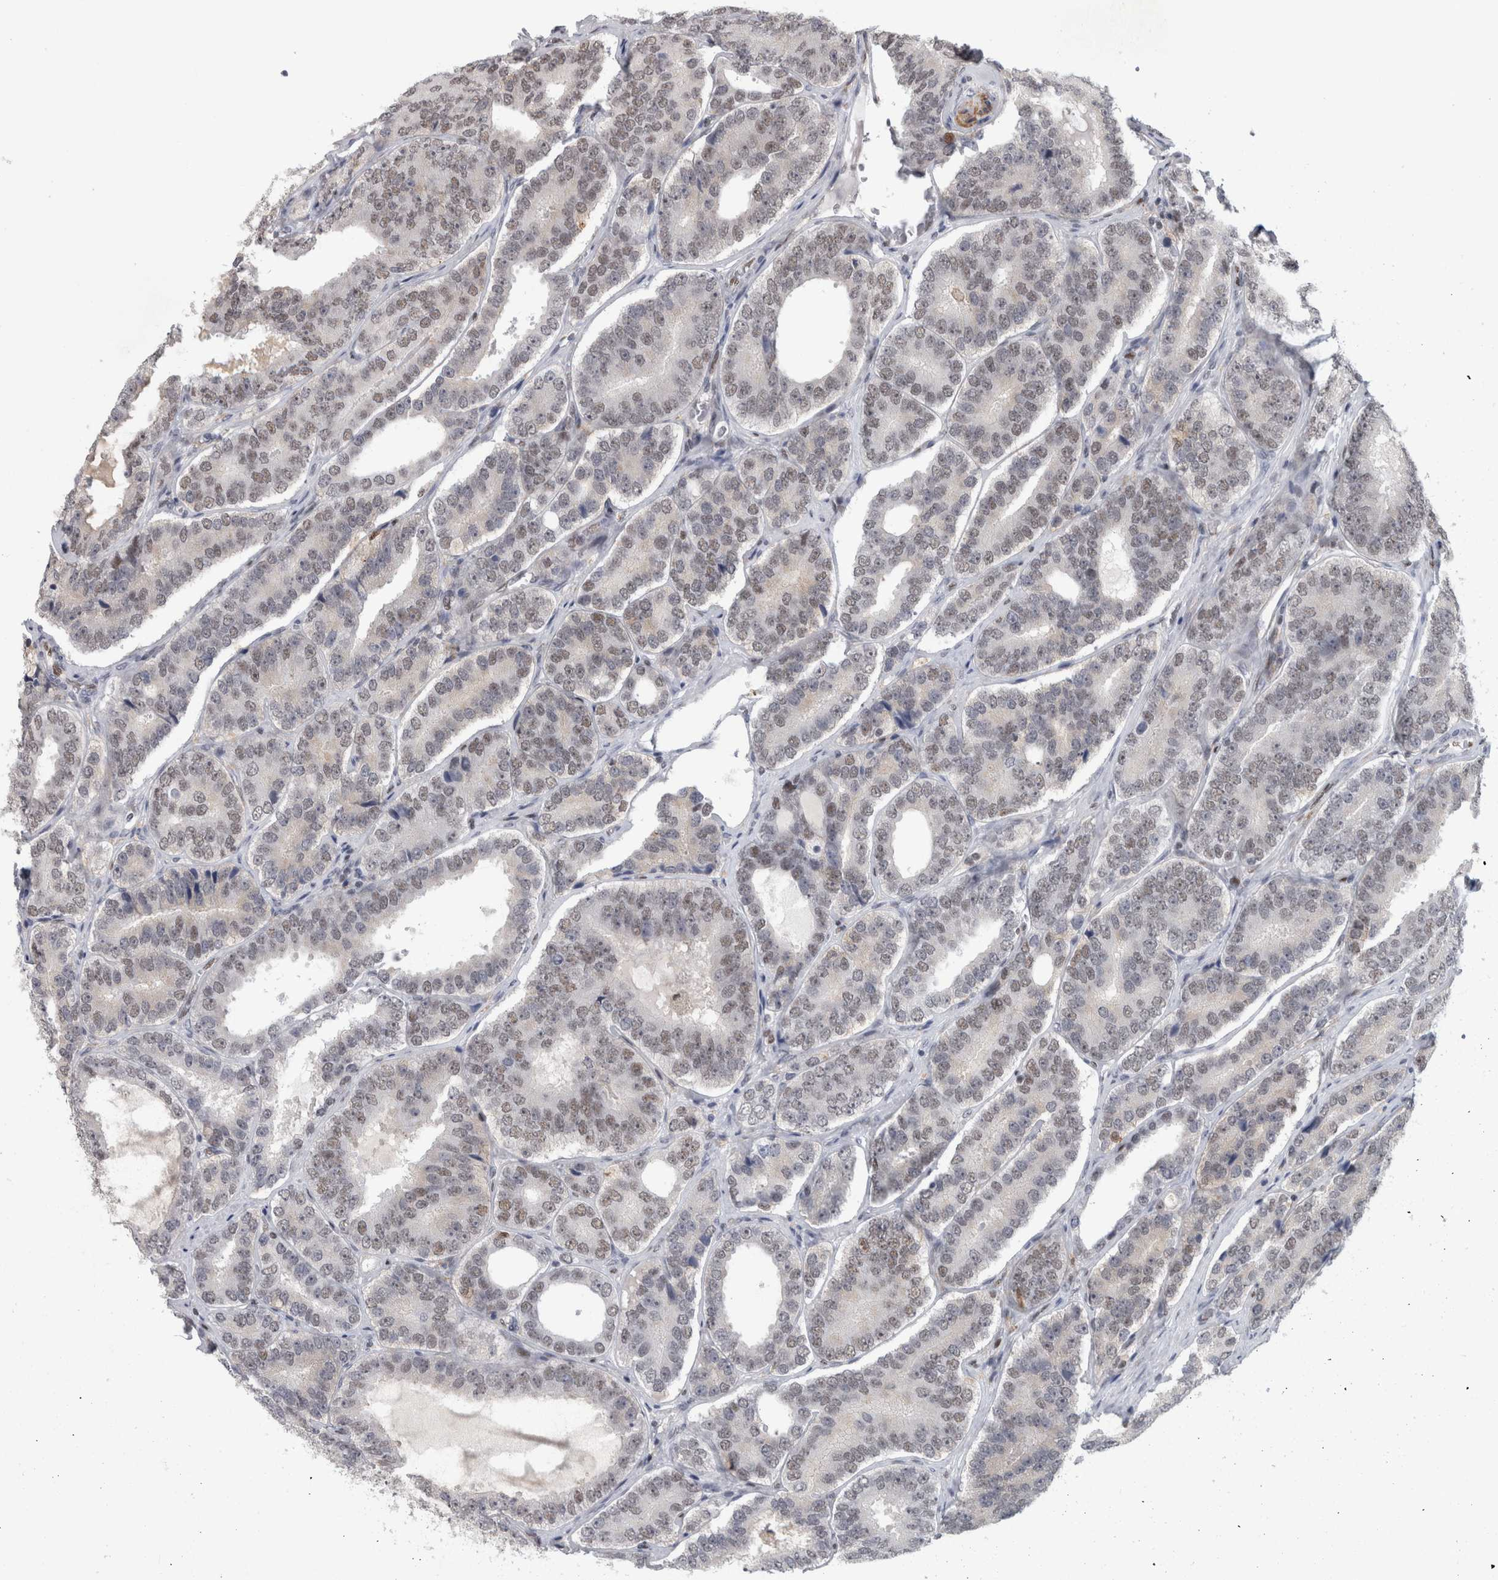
{"staining": {"intensity": "weak", "quantity": "<25%", "location": "nuclear"}, "tissue": "prostate cancer", "cell_type": "Tumor cells", "image_type": "cancer", "snomed": [{"axis": "morphology", "description": "Adenocarcinoma, High grade"}, {"axis": "topography", "description": "Prostate"}], "caption": "Immunohistochemistry (IHC) micrograph of neoplastic tissue: human high-grade adenocarcinoma (prostate) stained with DAB reveals no significant protein staining in tumor cells.", "gene": "SRARP", "patient": {"sex": "male", "age": 56}}